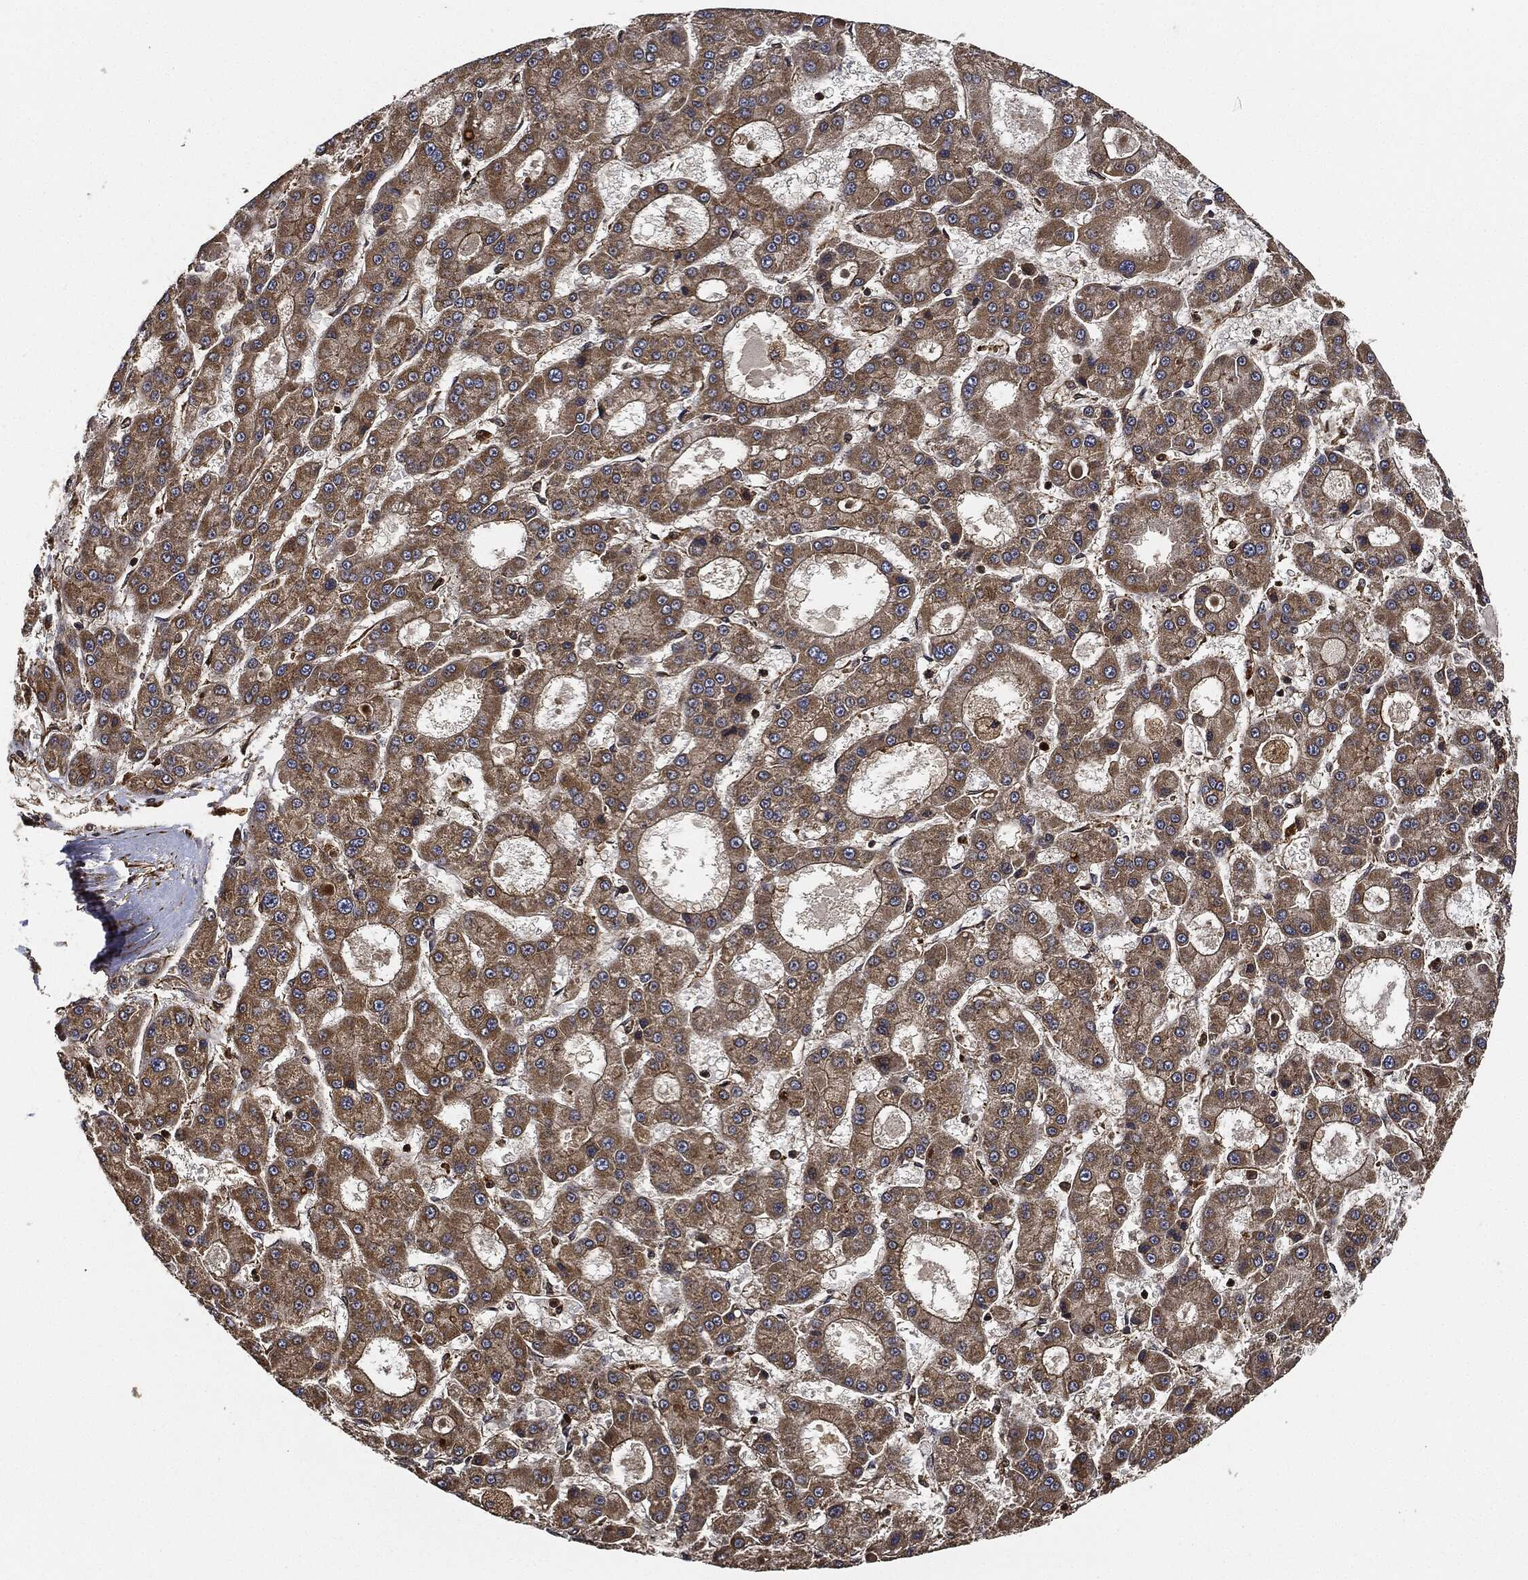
{"staining": {"intensity": "weak", "quantity": ">75%", "location": "cytoplasmic/membranous"}, "tissue": "liver cancer", "cell_type": "Tumor cells", "image_type": "cancer", "snomed": [{"axis": "morphology", "description": "Carcinoma, Hepatocellular, NOS"}, {"axis": "topography", "description": "Liver"}], "caption": "Immunohistochemical staining of human liver hepatocellular carcinoma exhibits low levels of weak cytoplasmic/membranous positivity in approximately >75% of tumor cells. (DAB = brown stain, brightfield microscopy at high magnification).", "gene": "CEP290", "patient": {"sex": "male", "age": 70}}